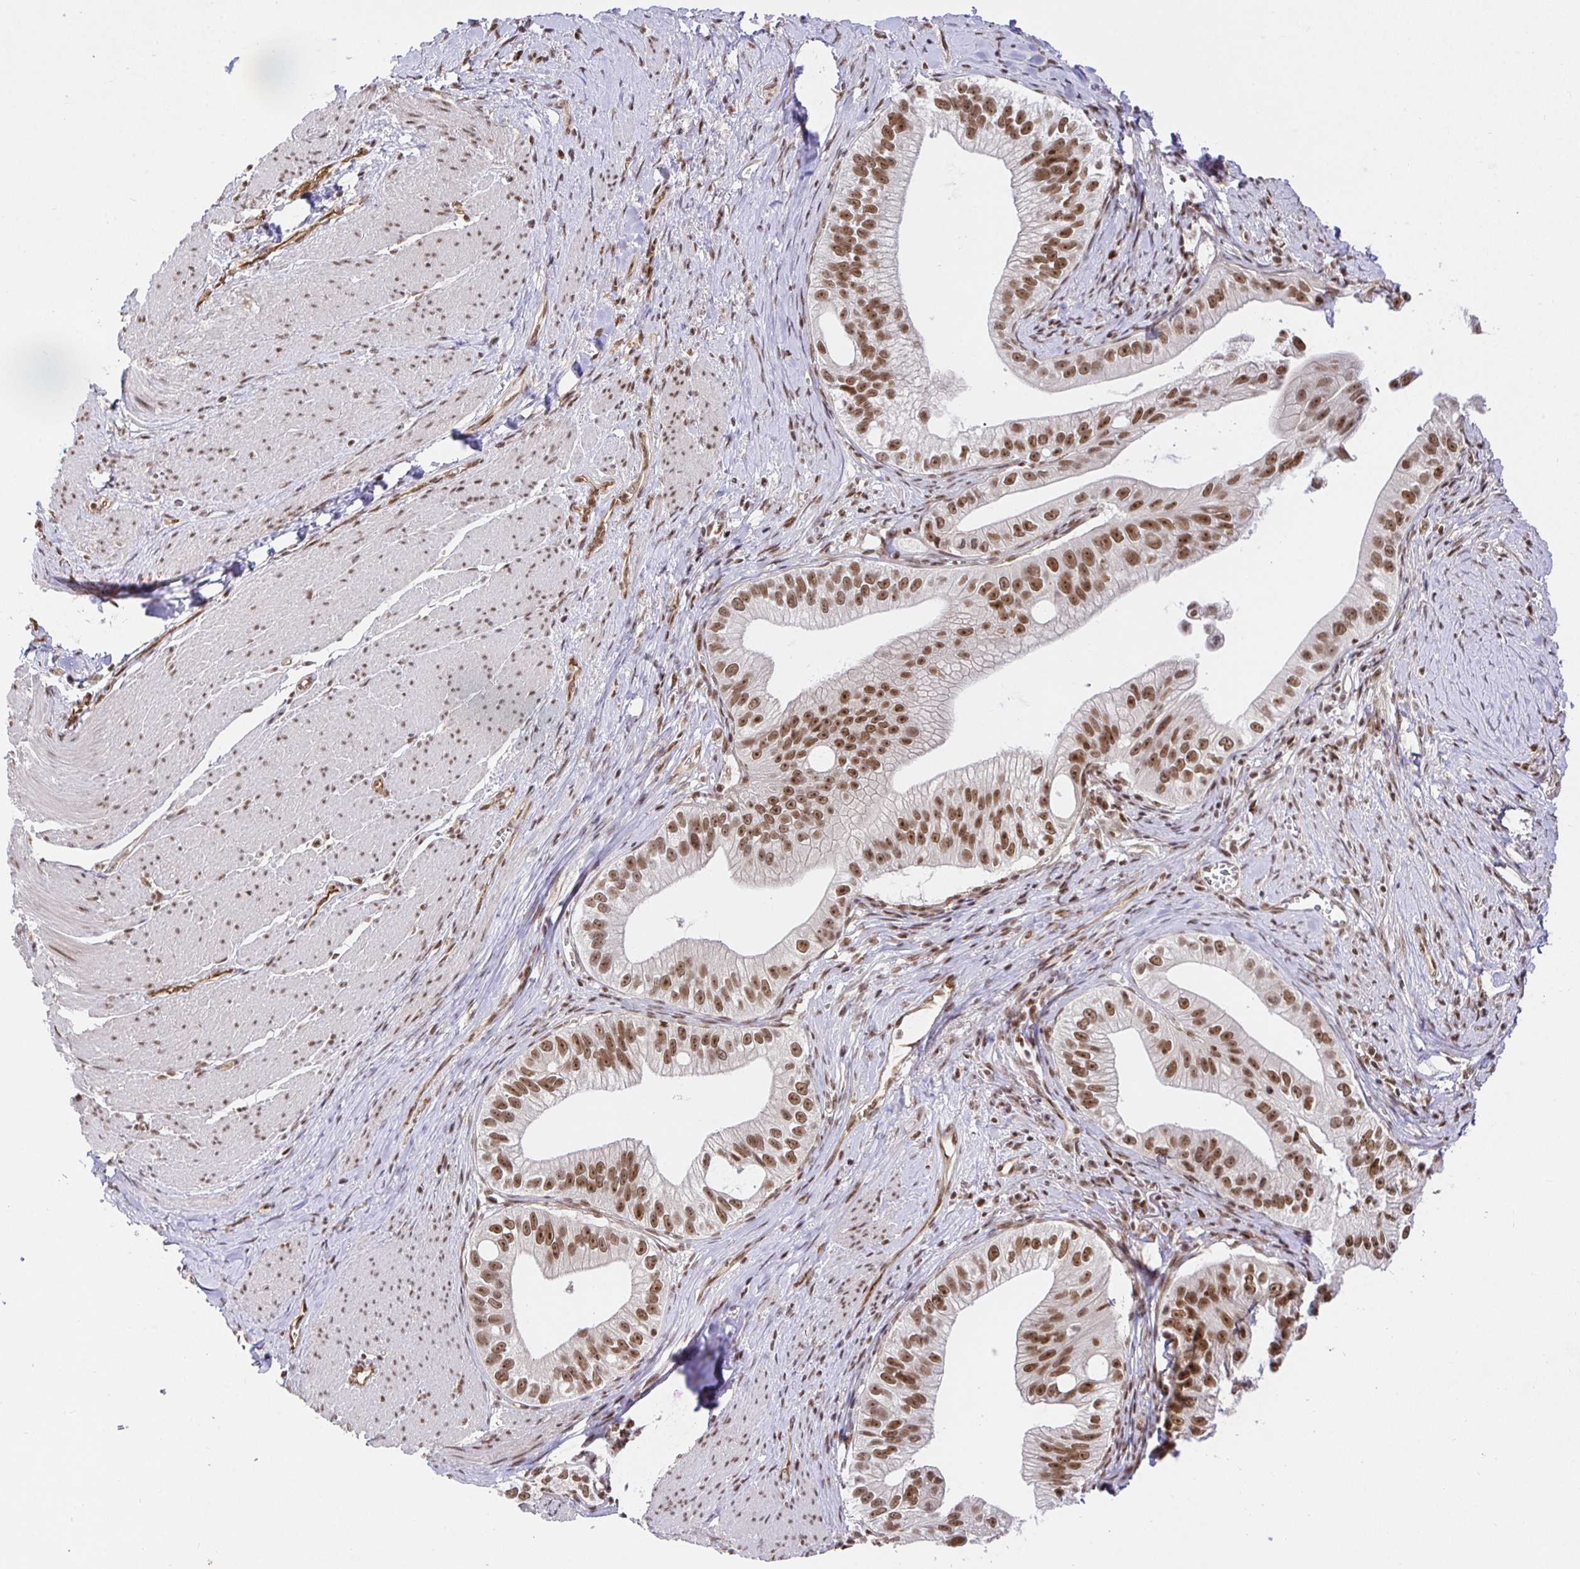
{"staining": {"intensity": "moderate", "quantity": ">75%", "location": "nuclear"}, "tissue": "pancreatic cancer", "cell_type": "Tumor cells", "image_type": "cancer", "snomed": [{"axis": "morphology", "description": "Adenocarcinoma, NOS"}, {"axis": "topography", "description": "Pancreas"}], "caption": "Brown immunohistochemical staining in pancreatic adenocarcinoma reveals moderate nuclear positivity in approximately >75% of tumor cells.", "gene": "USF1", "patient": {"sex": "male", "age": 70}}